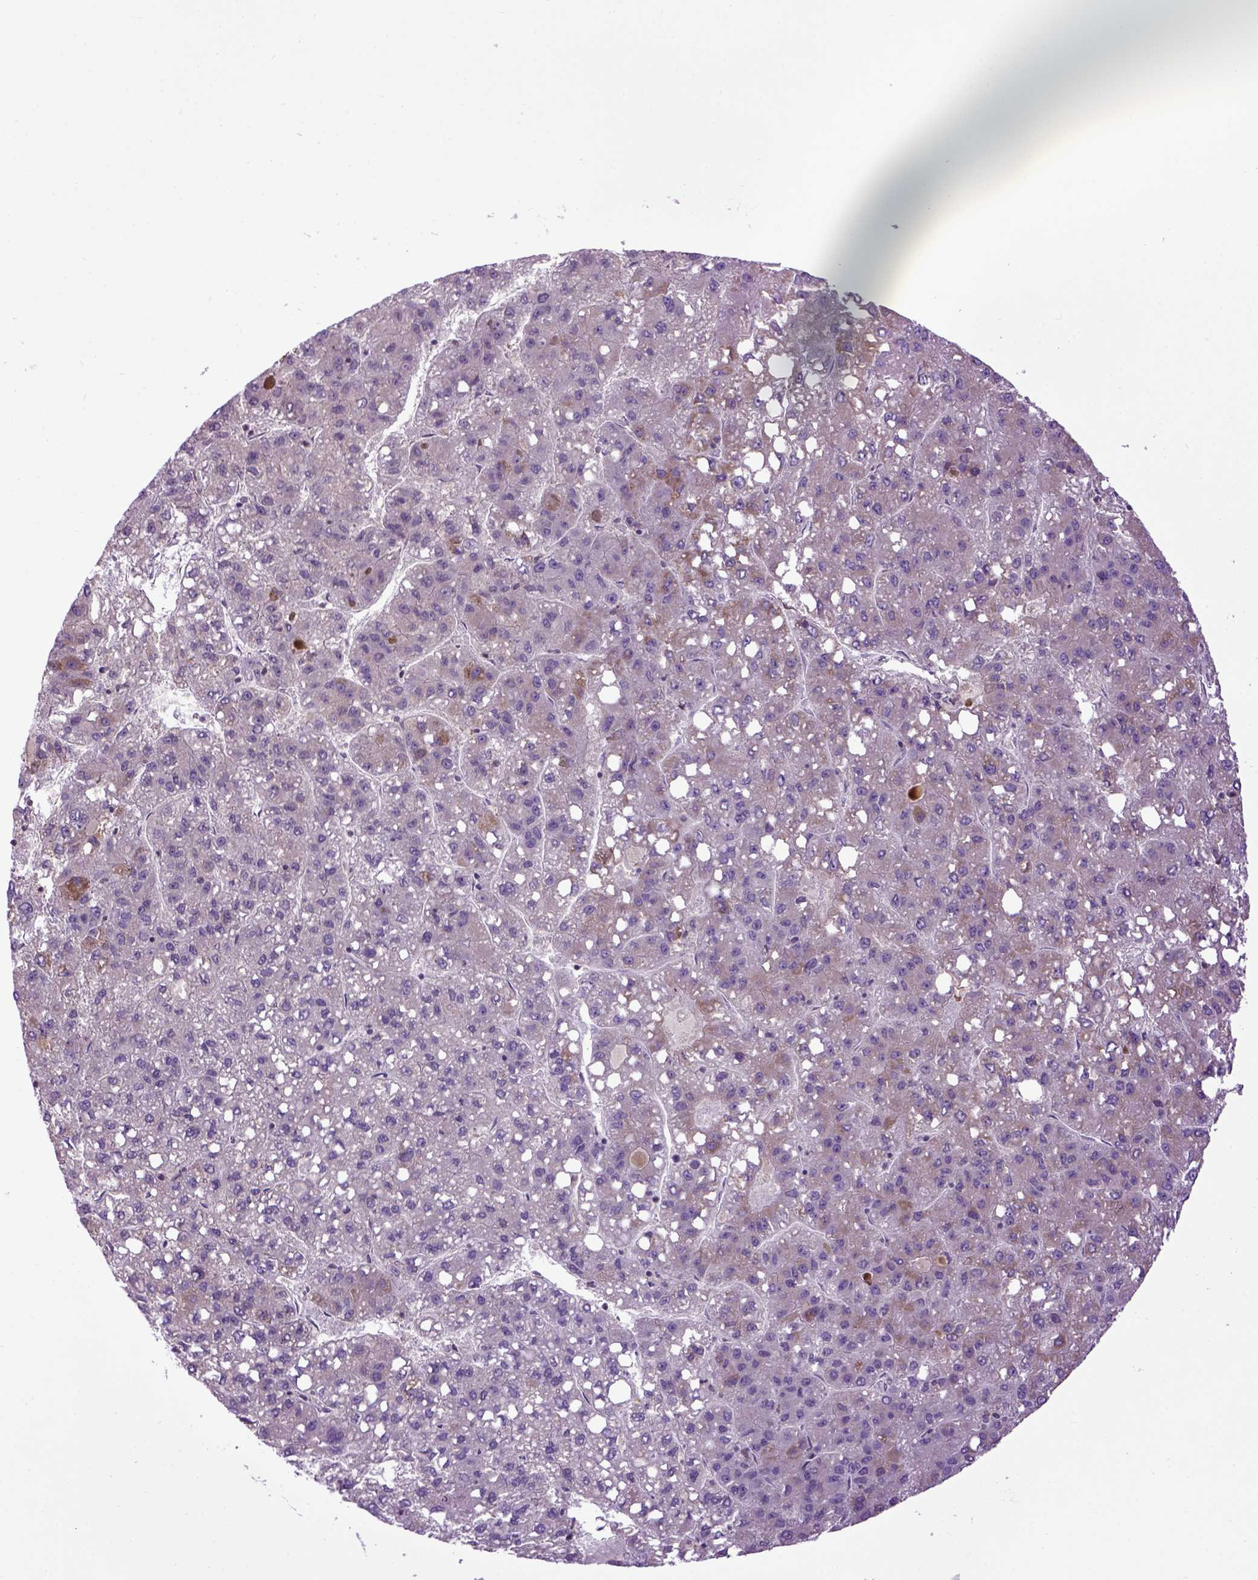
{"staining": {"intensity": "negative", "quantity": "none", "location": "none"}, "tissue": "liver cancer", "cell_type": "Tumor cells", "image_type": "cancer", "snomed": [{"axis": "morphology", "description": "Carcinoma, Hepatocellular, NOS"}, {"axis": "topography", "description": "Liver"}], "caption": "Immunohistochemistry (IHC) photomicrograph of liver cancer (hepatocellular carcinoma) stained for a protein (brown), which shows no positivity in tumor cells. (Brightfield microscopy of DAB (3,3'-diaminobenzidine) IHC at high magnification).", "gene": "EMILIN3", "patient": {"sex": "female", "age": 82}}